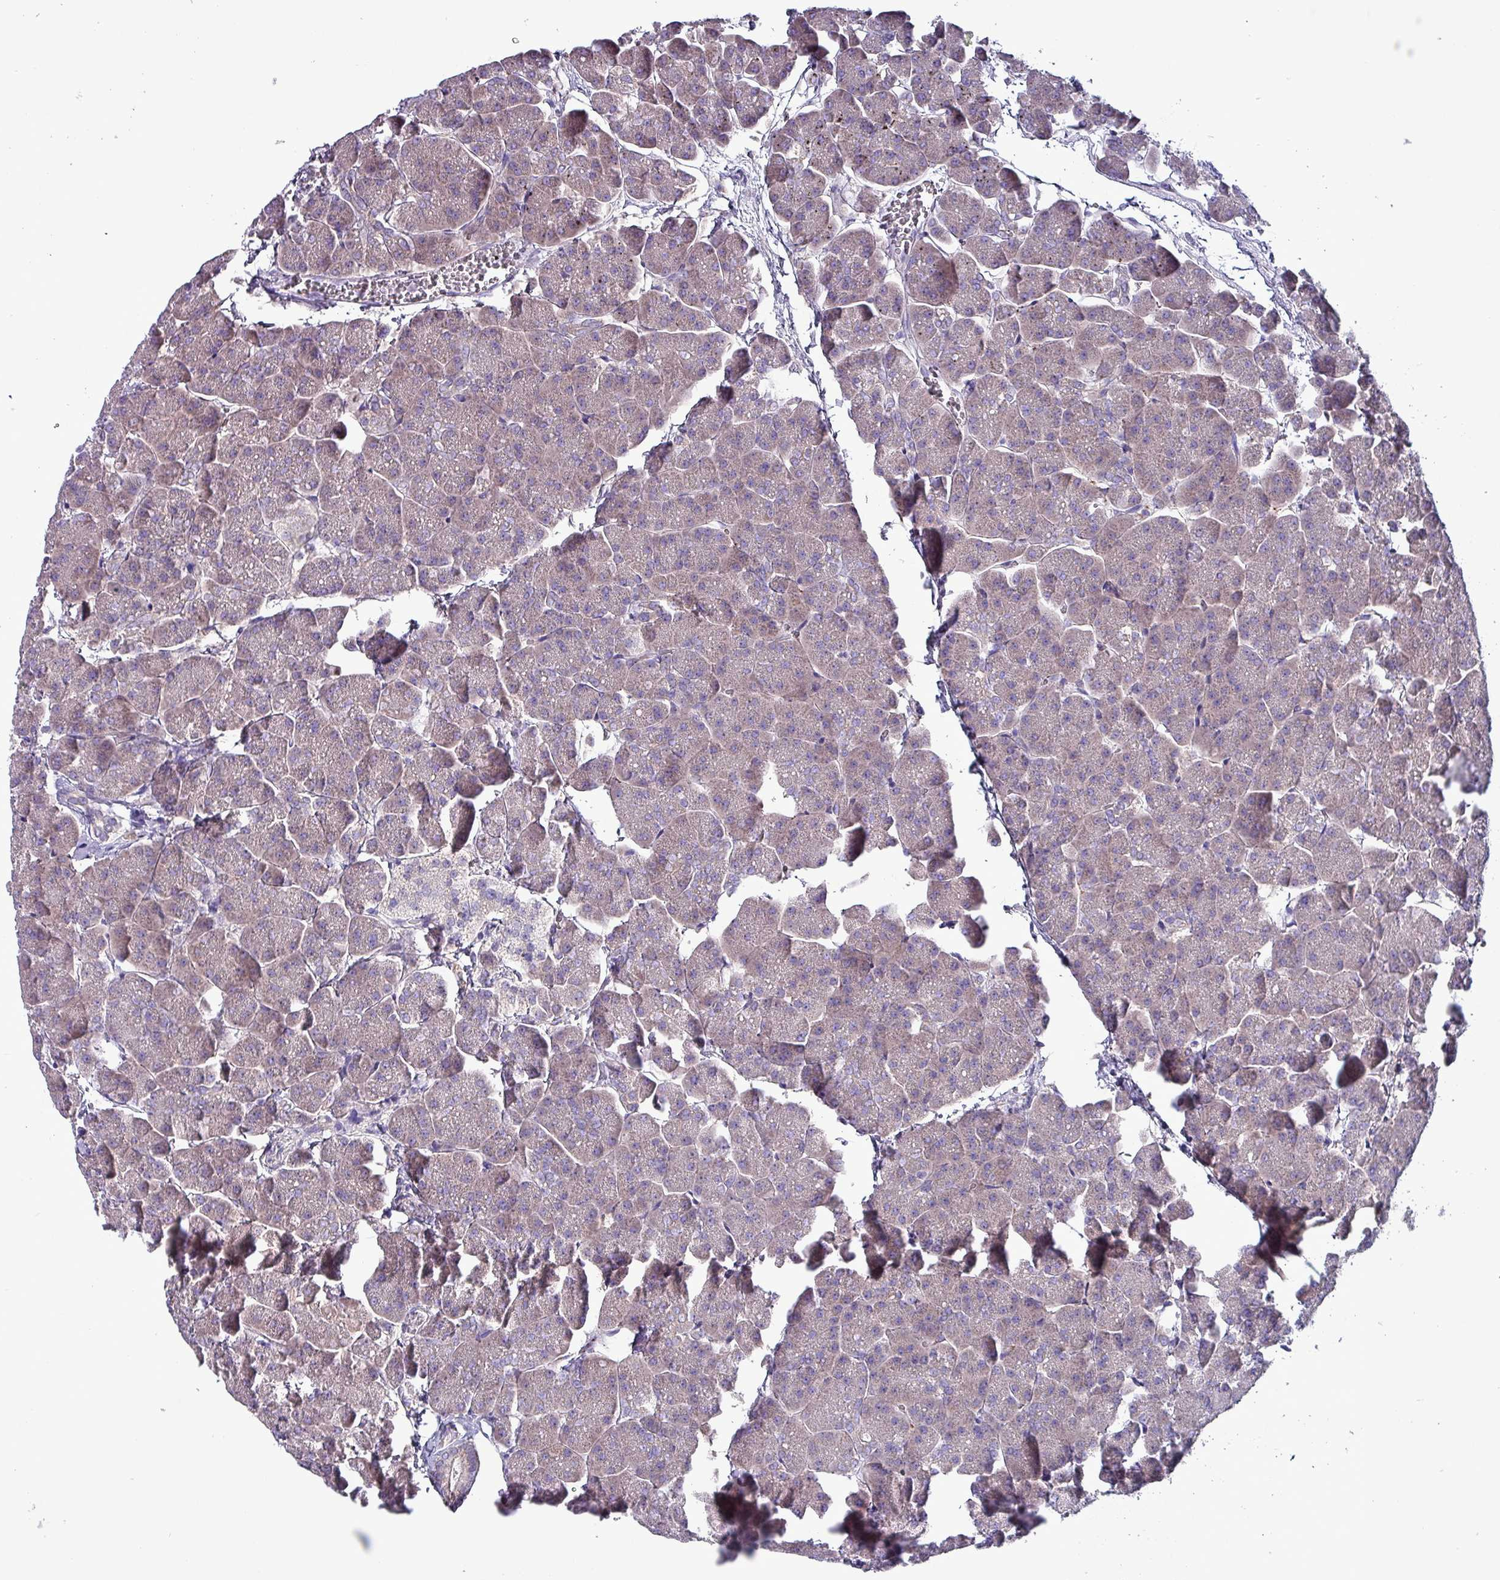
{"staining": {"intensity": "weak", "quantity": "25%-75%", "location": "cytoplasmic/membranous"}, "tissue": "pancreas", "cell_type": "Exocrine glandular cells", "image_type": "normal", "snomed": [{"axis": "morphology", "description": "Normal tissue, NOS"}, {"axis": "topography", "description": "Pancreas"}, {"axis": "topography", "description": "Peripheral nerve tissue"}], "caption": "An immunohistochemistry (IHC) photomicrograph of unremarkable tissue is shown. Protein staining in brown labels weak cytoplasmic/membranous positivity in pancreas within exocrine glandular cells. The protein of interest is shown in brown color, while the nuclei are stained blue.", "gene": "HSD3B7", "patient": {"sex": "male", "age": 54}}